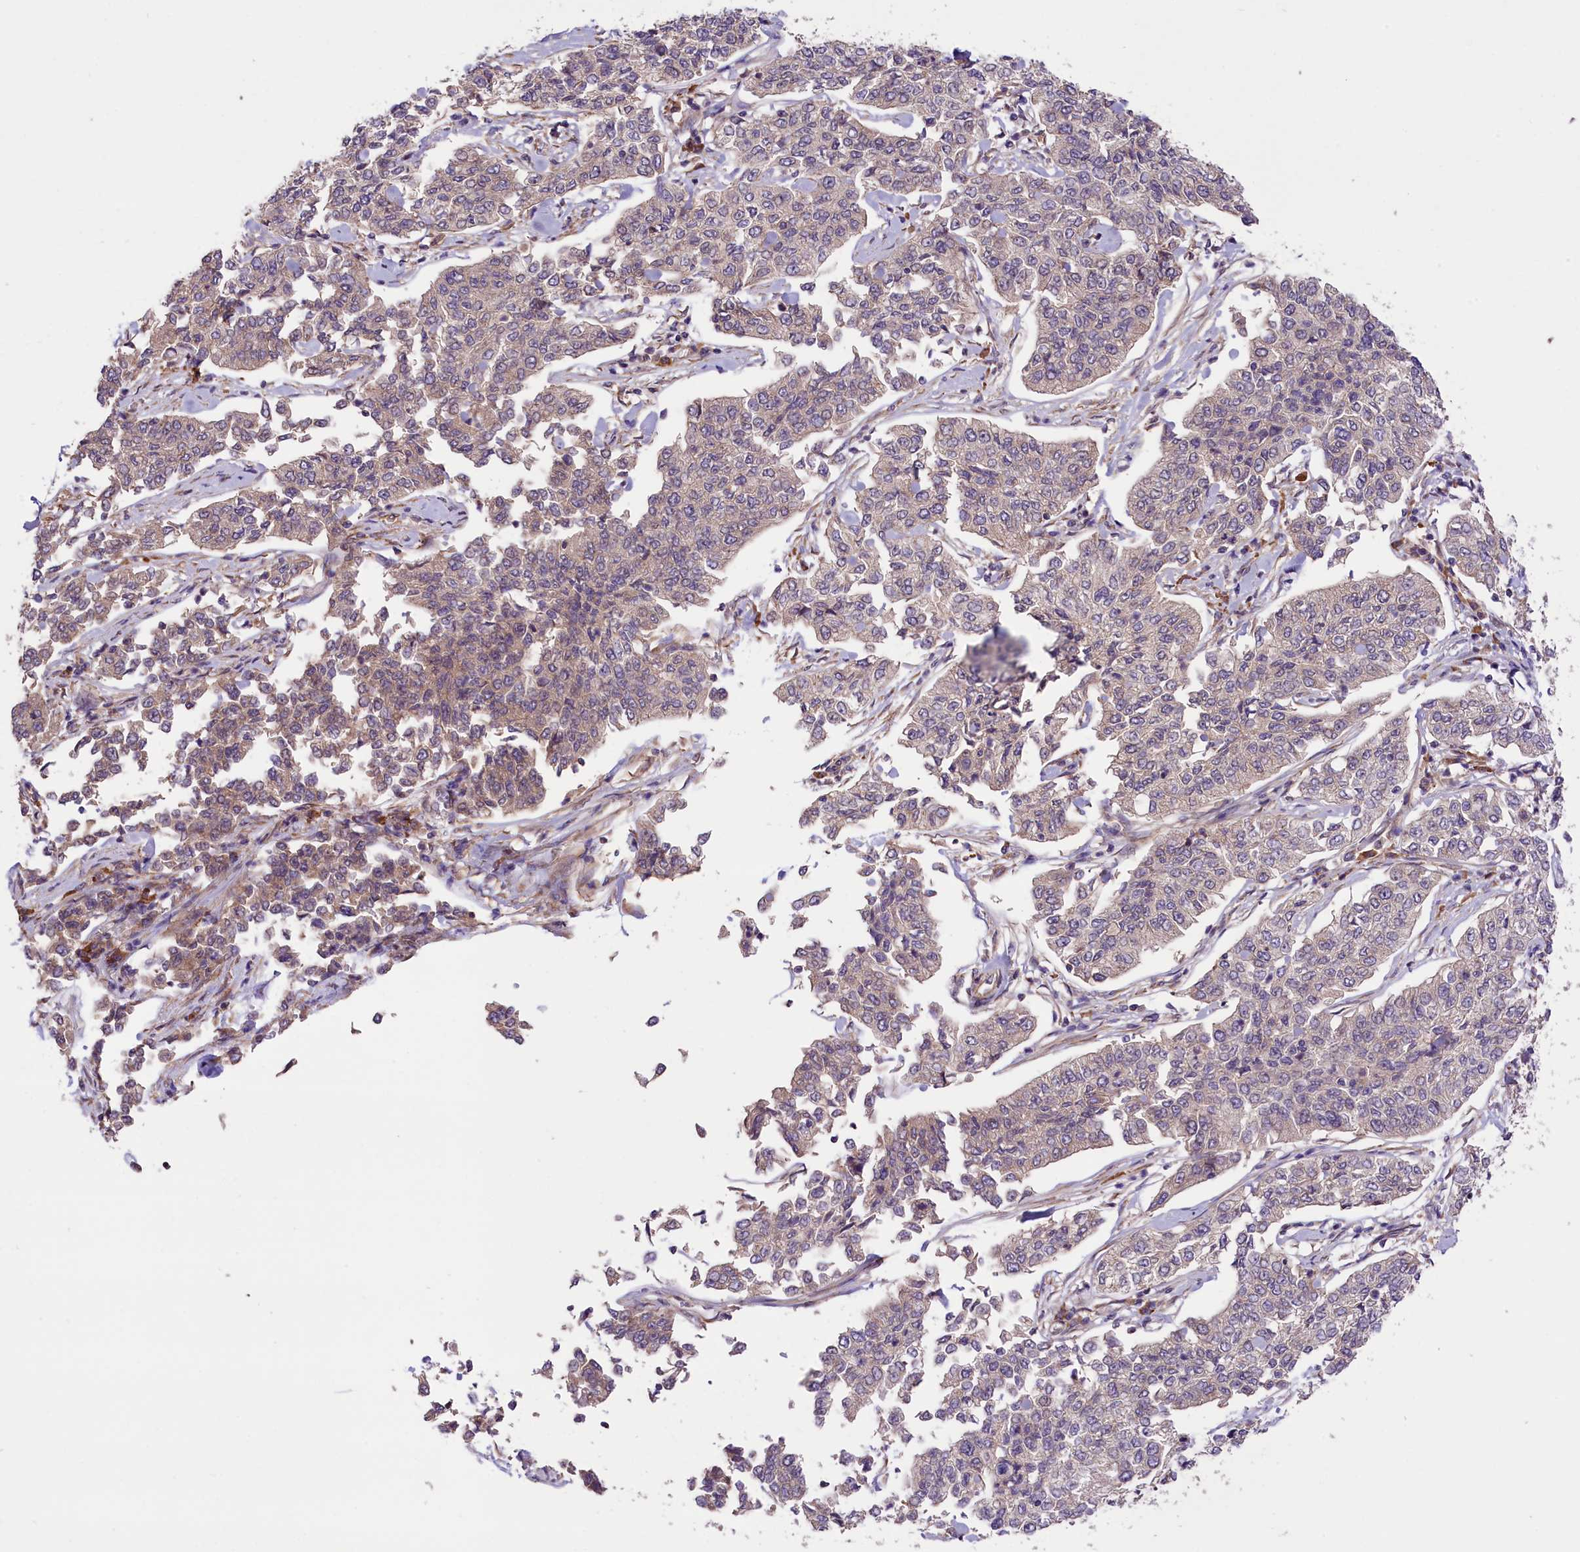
{"staining": {"intensity": "weak", "quantity": "<25%", "location": "cytoplasmic/membranous"}, "tissue": "cervical cancer", "cell_type": "Tumor cells", "image_type": "cancer", "snomed": [{"axis": "morphology", "description": "Squamous cell carcinoma, NOS"}, {"axis": "topography", "description": "Cervix"}], "caption": "There is no significant positivity in tumor cells of cervical squamous cell carcinoma. (Immunohistochemistry, brightfield microscopy, high magnification).", "gene": "HDAC5", "patient": {"sex": "female", "age": 35}}